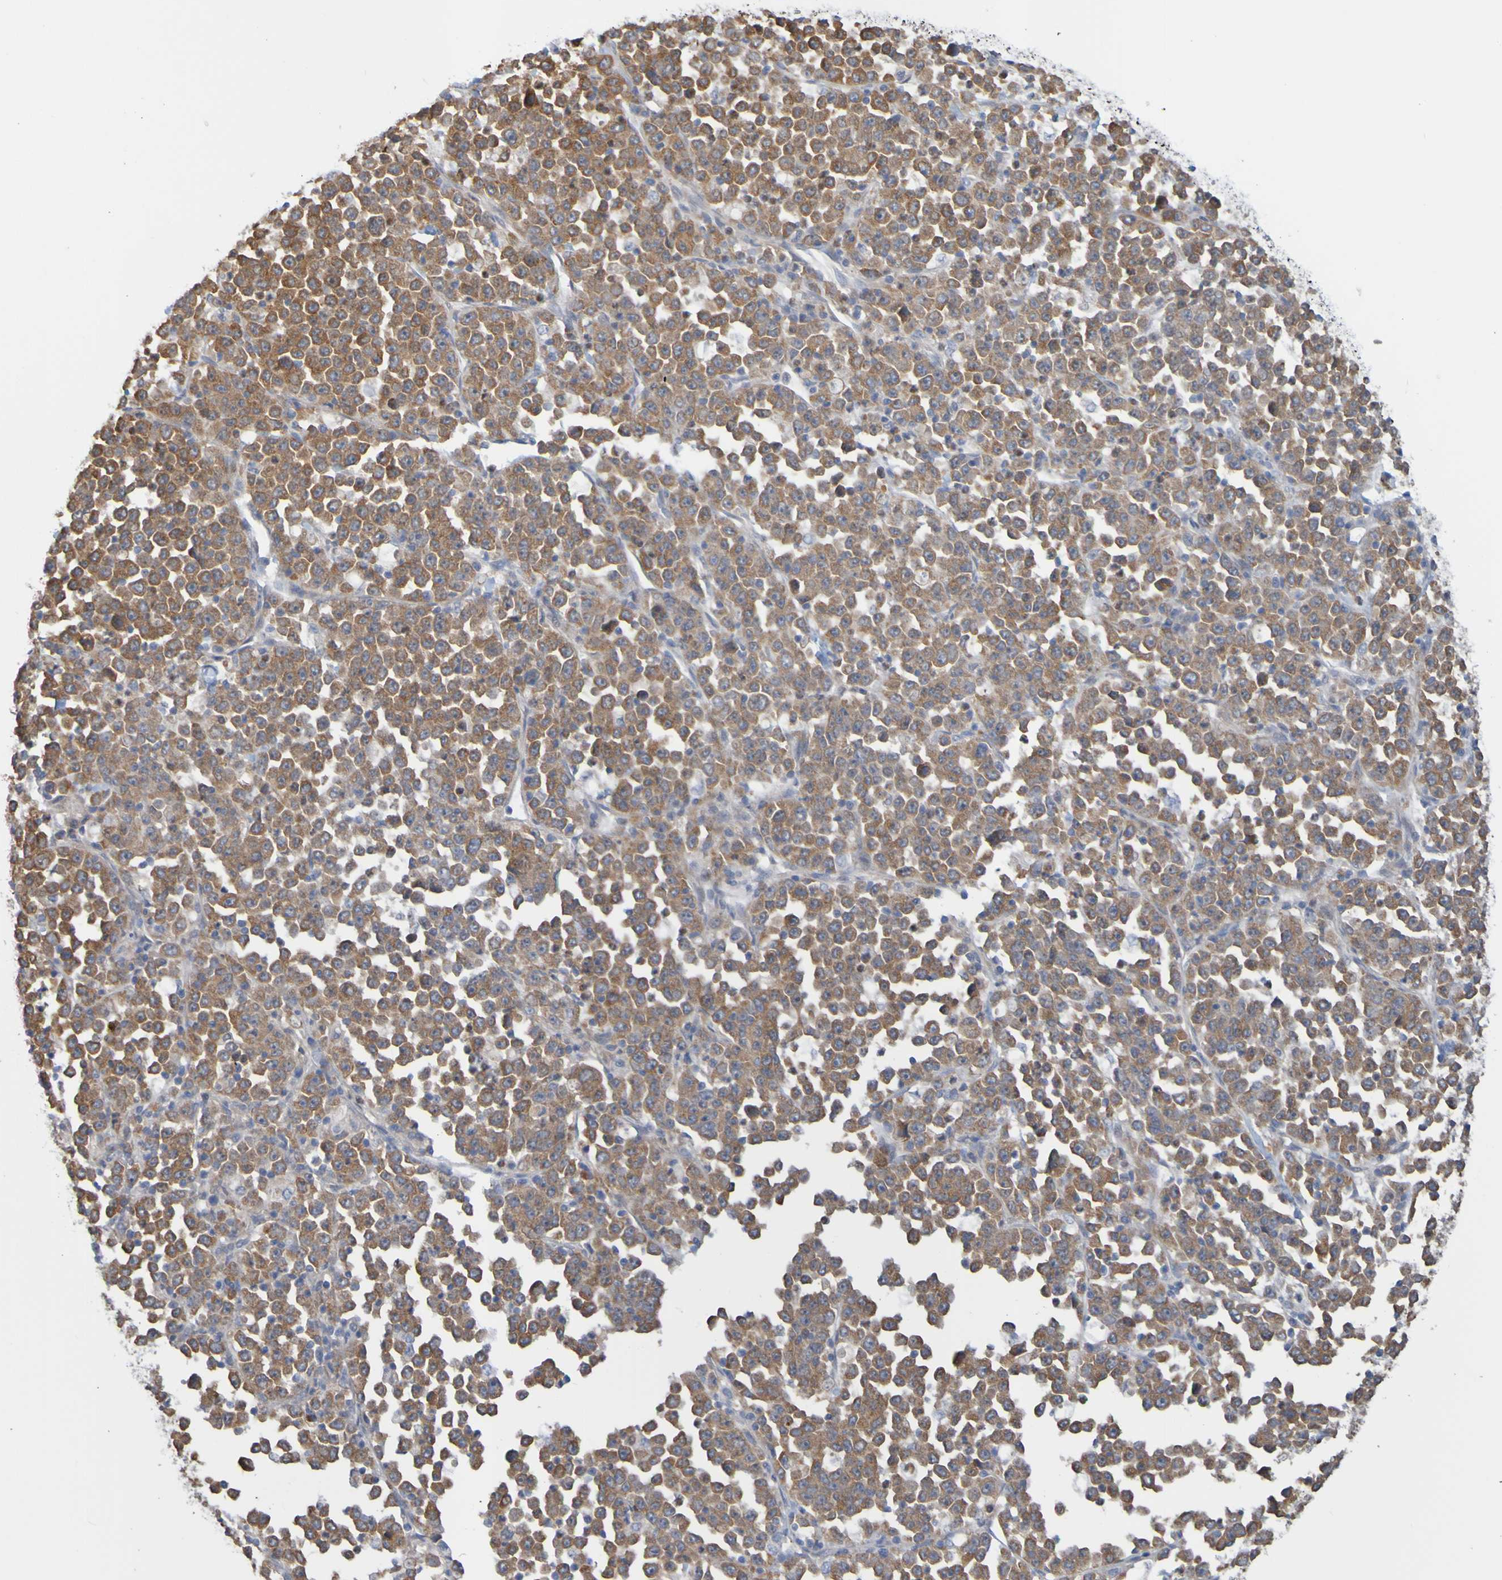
{"staining": {"intensity": "moderate", "quantity": ">75%", "location": "cytoplasmic/membranous"}, "tissue": "stomach cancer", "cell_type": "Tumor cells", "image_type": "cancer", "snomed": [{"axis": "morphology", "description": "Normal tissue, NOS"}, {"axis": "morphology", "description": "Adenocarcinoma, NOS"}, {"axis": "topography", "description": "Stomach, upper"}, {"axis": "topography", "description": "Stomach"}], "caption": "This is a micrograph of IHC staining of adenocarcinoma (stomach), which shows moderate positivity in the cytoplasmic/membranous of tumor cells.", "gene": "NAV2", "patient": {"sex": "male", "age": 59}}